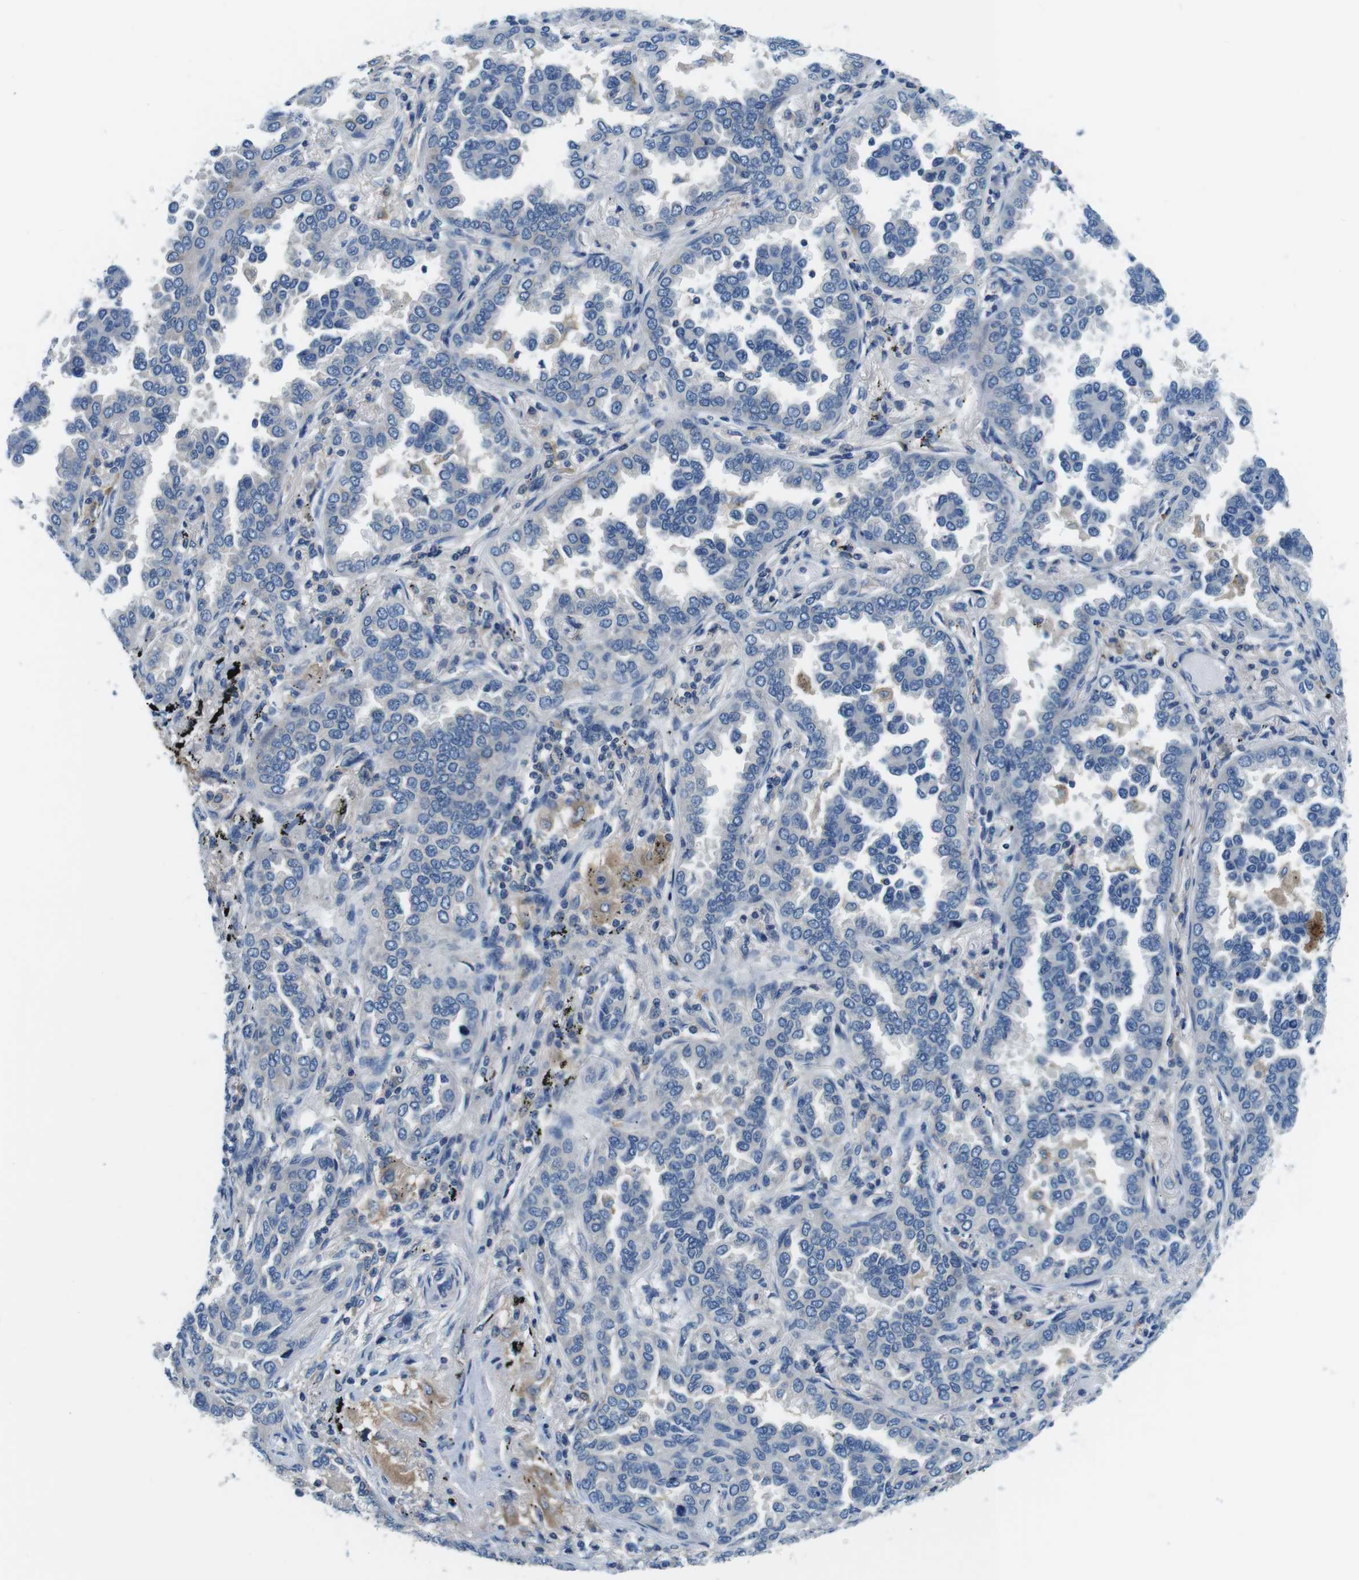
{"staining": {"intensity": "negative", "quantity": "none", "location": "none"}, "tissue": "lung cancer", "cell_type": "Tumor cells", "image_type": "cancer", "snomed": [{"axis": "morphology", "description": "Normal tissue, NOS"}, {"axis": "morphology", "description": "Adenocarcinoma, NOS"}, {"axis": "topography", "description": "Lung"}], "caption": "Immunohistochemical staining of adenocarcinoma (lung) demonstrates no significant positivity in tumor cells.", "gene": "DENND4C", "patient": {"sex": "male", "age": 59}}